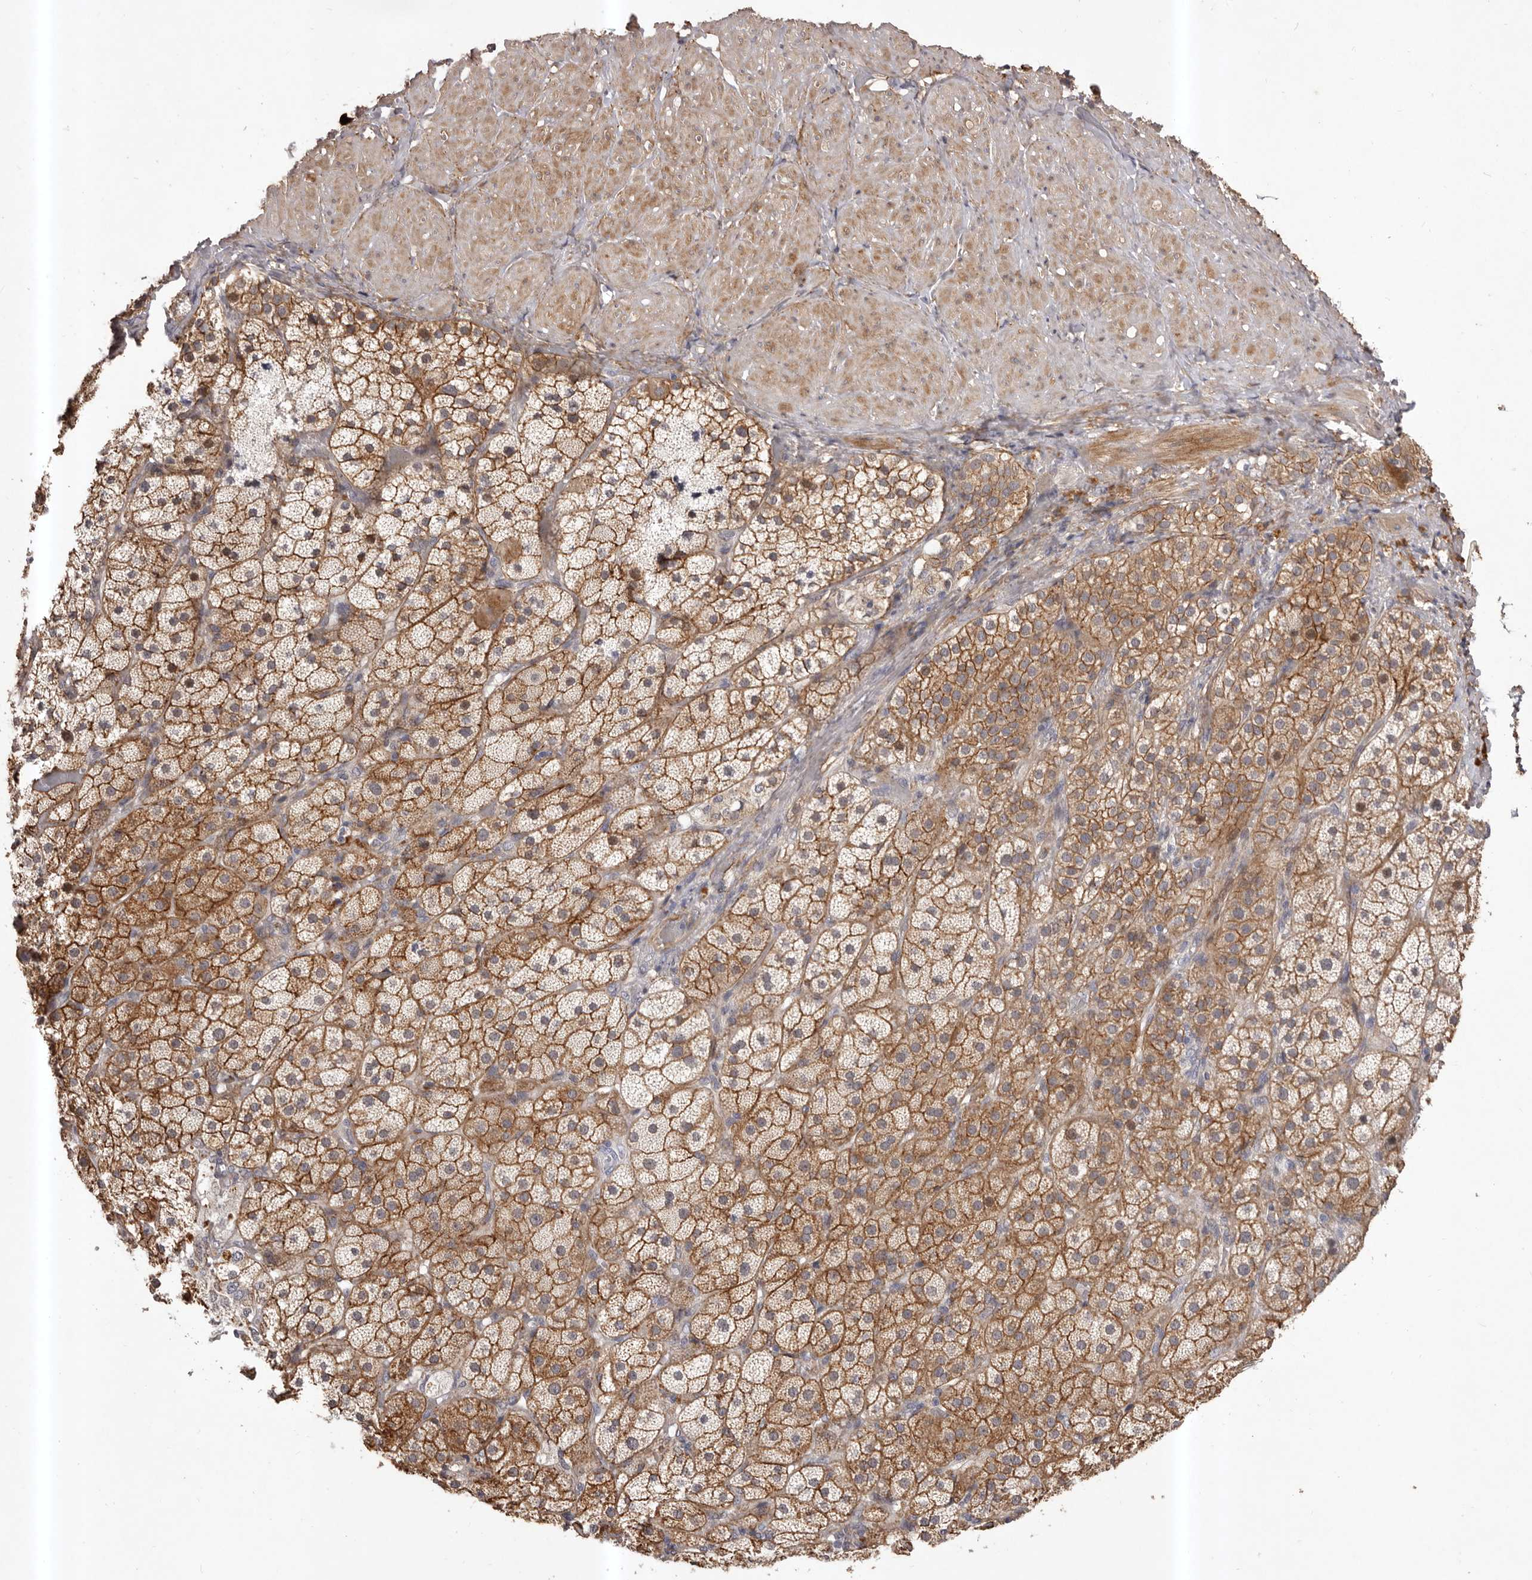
{"staining": {"intensity": "moderate", "quantity": ">75%", "location": "cytoplasmic/membranous"}, "tissue": "adrenal gland", "cell_type": "Glandular cells", "image_type": "normal", "snomed": [{"axis": "morphology", "description": "Normal tissue, NOS"}, {"axis": "topography", "description": "Adrenal gland"}], "caption": "Protein staining of normal adrenal gland reveals moderate cytoplasmic/membranous positivity in approximately >75% of glandular cells. (DAB (3,3'-diaminobenzidine) IHC with brightfield microscopy, high magnification).", "gene": "HBS1L", "patient": {"sex": "male", "age": 57}}